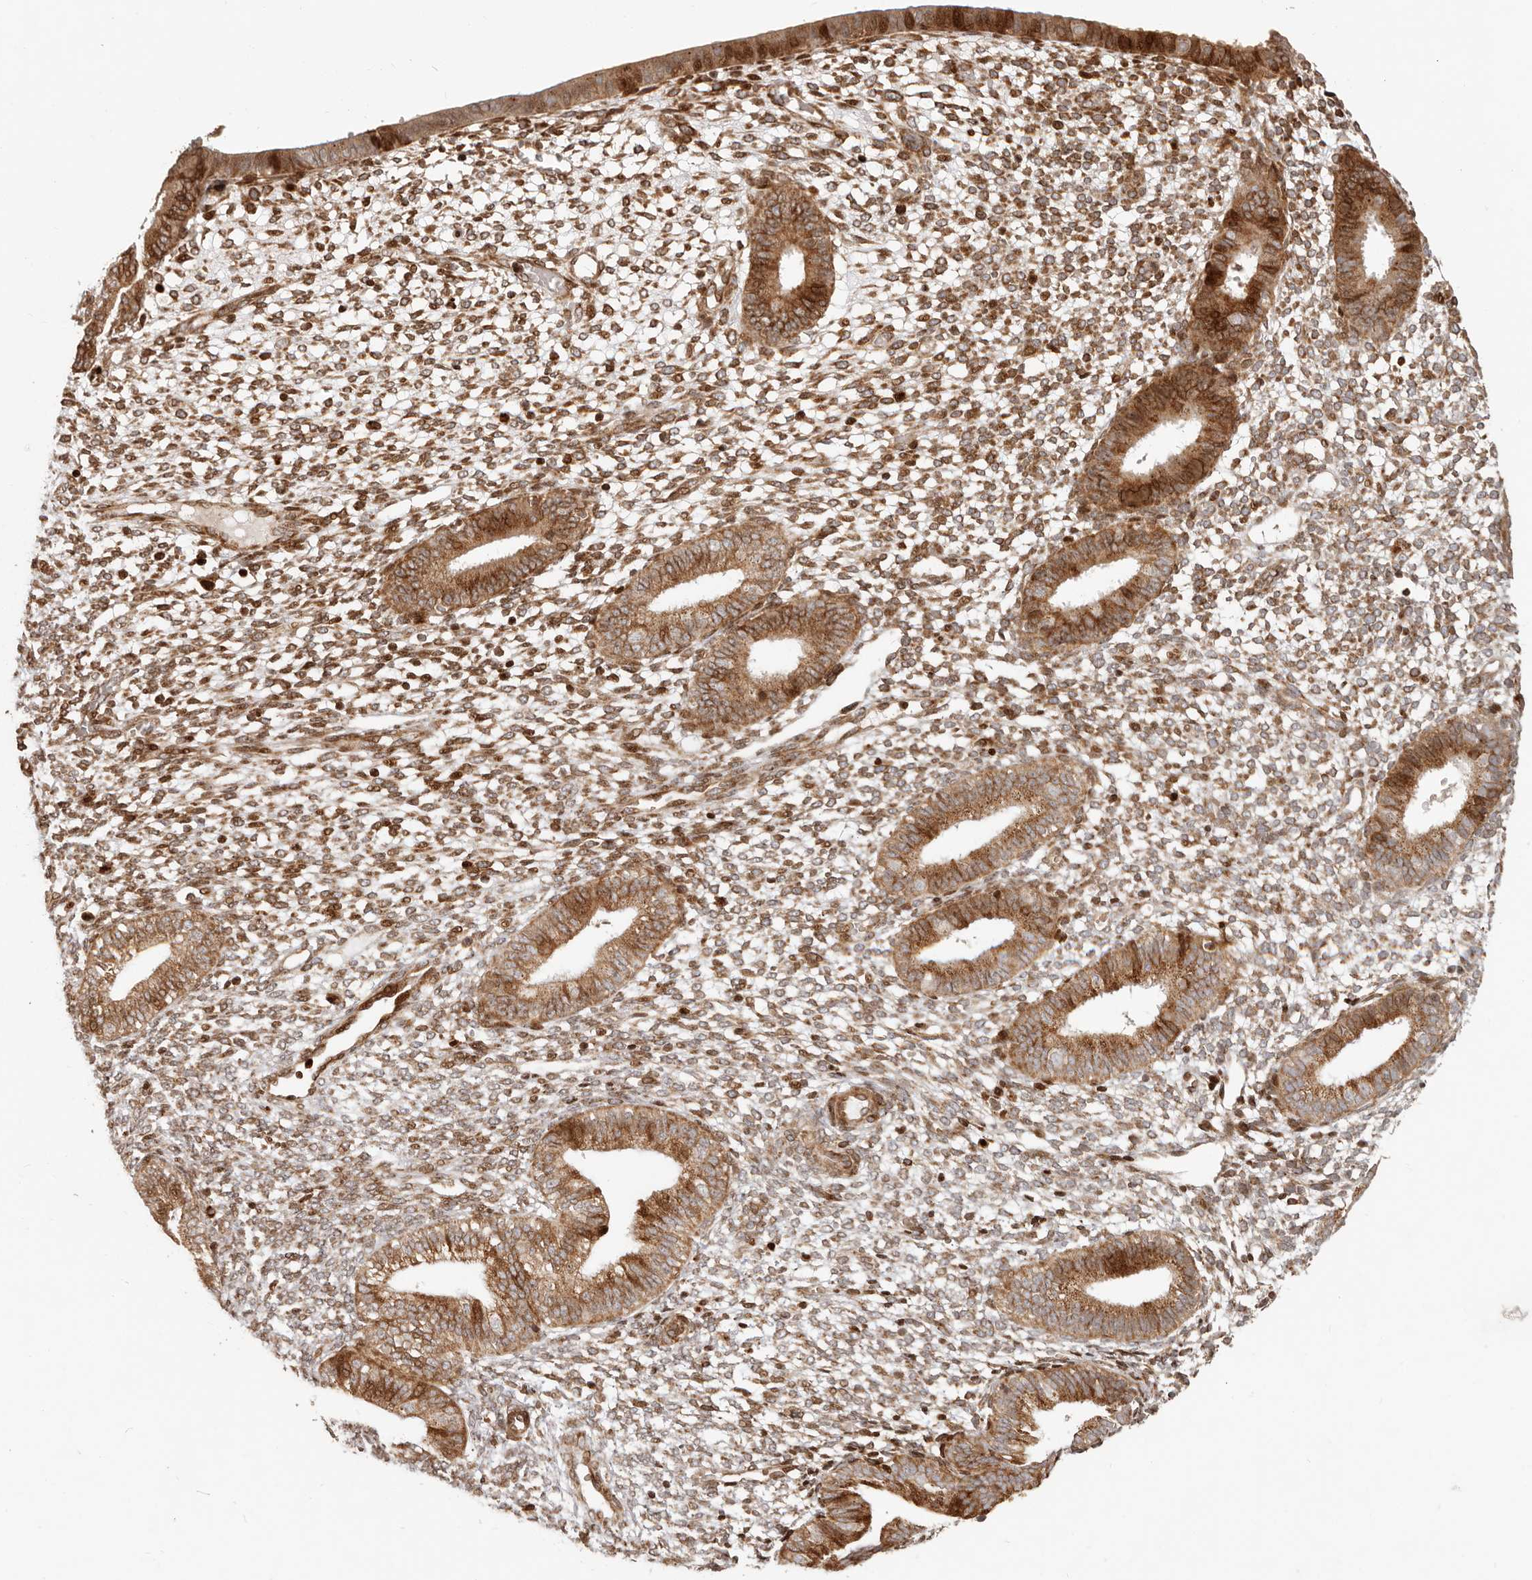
{"staining": {"intensity": "moderate", "quantity": ">75%", "location": "cytoplasmic/membranous"}, "tissue": "endometrium", "cell_type": "Cells in endometrial stroma", "image_type": "normal", "snomed": [{"axis": "morphology", "description": "Normal tissue, NOS"}, {"axis": "topography", "description": "Endometrium"}], "caption": "Cells in endometrial stroma display medium levels of moderate cytoplasmic/membranous staining in approximately >75% of cells in normal endometrium. (DAB (3,3'-diaminobenzidine) IHC with brightfield microscopy, high magnification).", "gene": "TRIM4", "patient": {"sex": "female", "age": 46}}